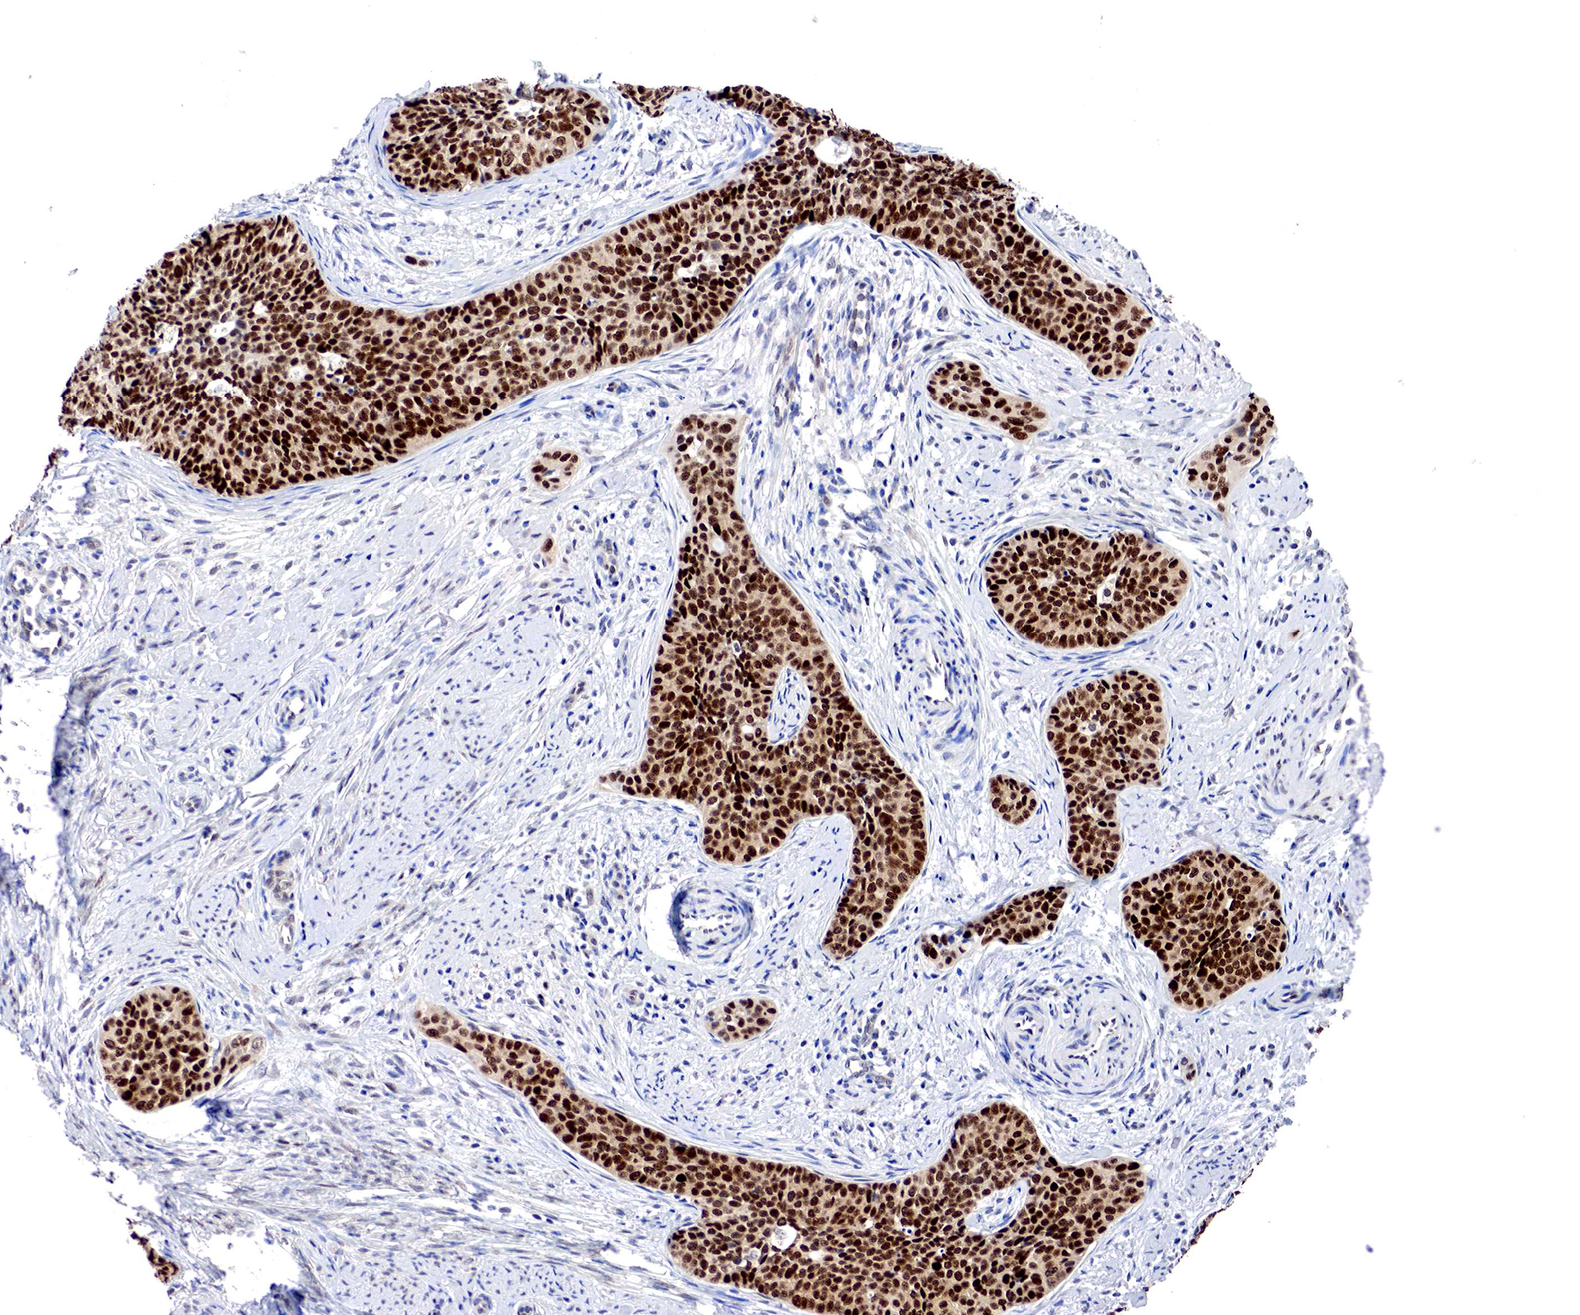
{"staining": {"intensity": "strong", "quantity": ">75%", "location": "cytoplasmic/membranous,nuclear"}, "tissue": "cervical cancer", "cell_type": "Tumor cells", "image_type": "cancer", "snomed": [{"axis": "morphology", "description": "Squamous cell carcinoma, NOS"}, {"axis": "topography", "description": "Cervix"}], "caption": "Protein staining shows strong cytoplasmic/membranous and nuclear staining in about >75% of tumor cells in cervical cancer (squamous cell carcinoma).", "gene": "PABIR2", "patient": {"sex": "female", "age": 34}}